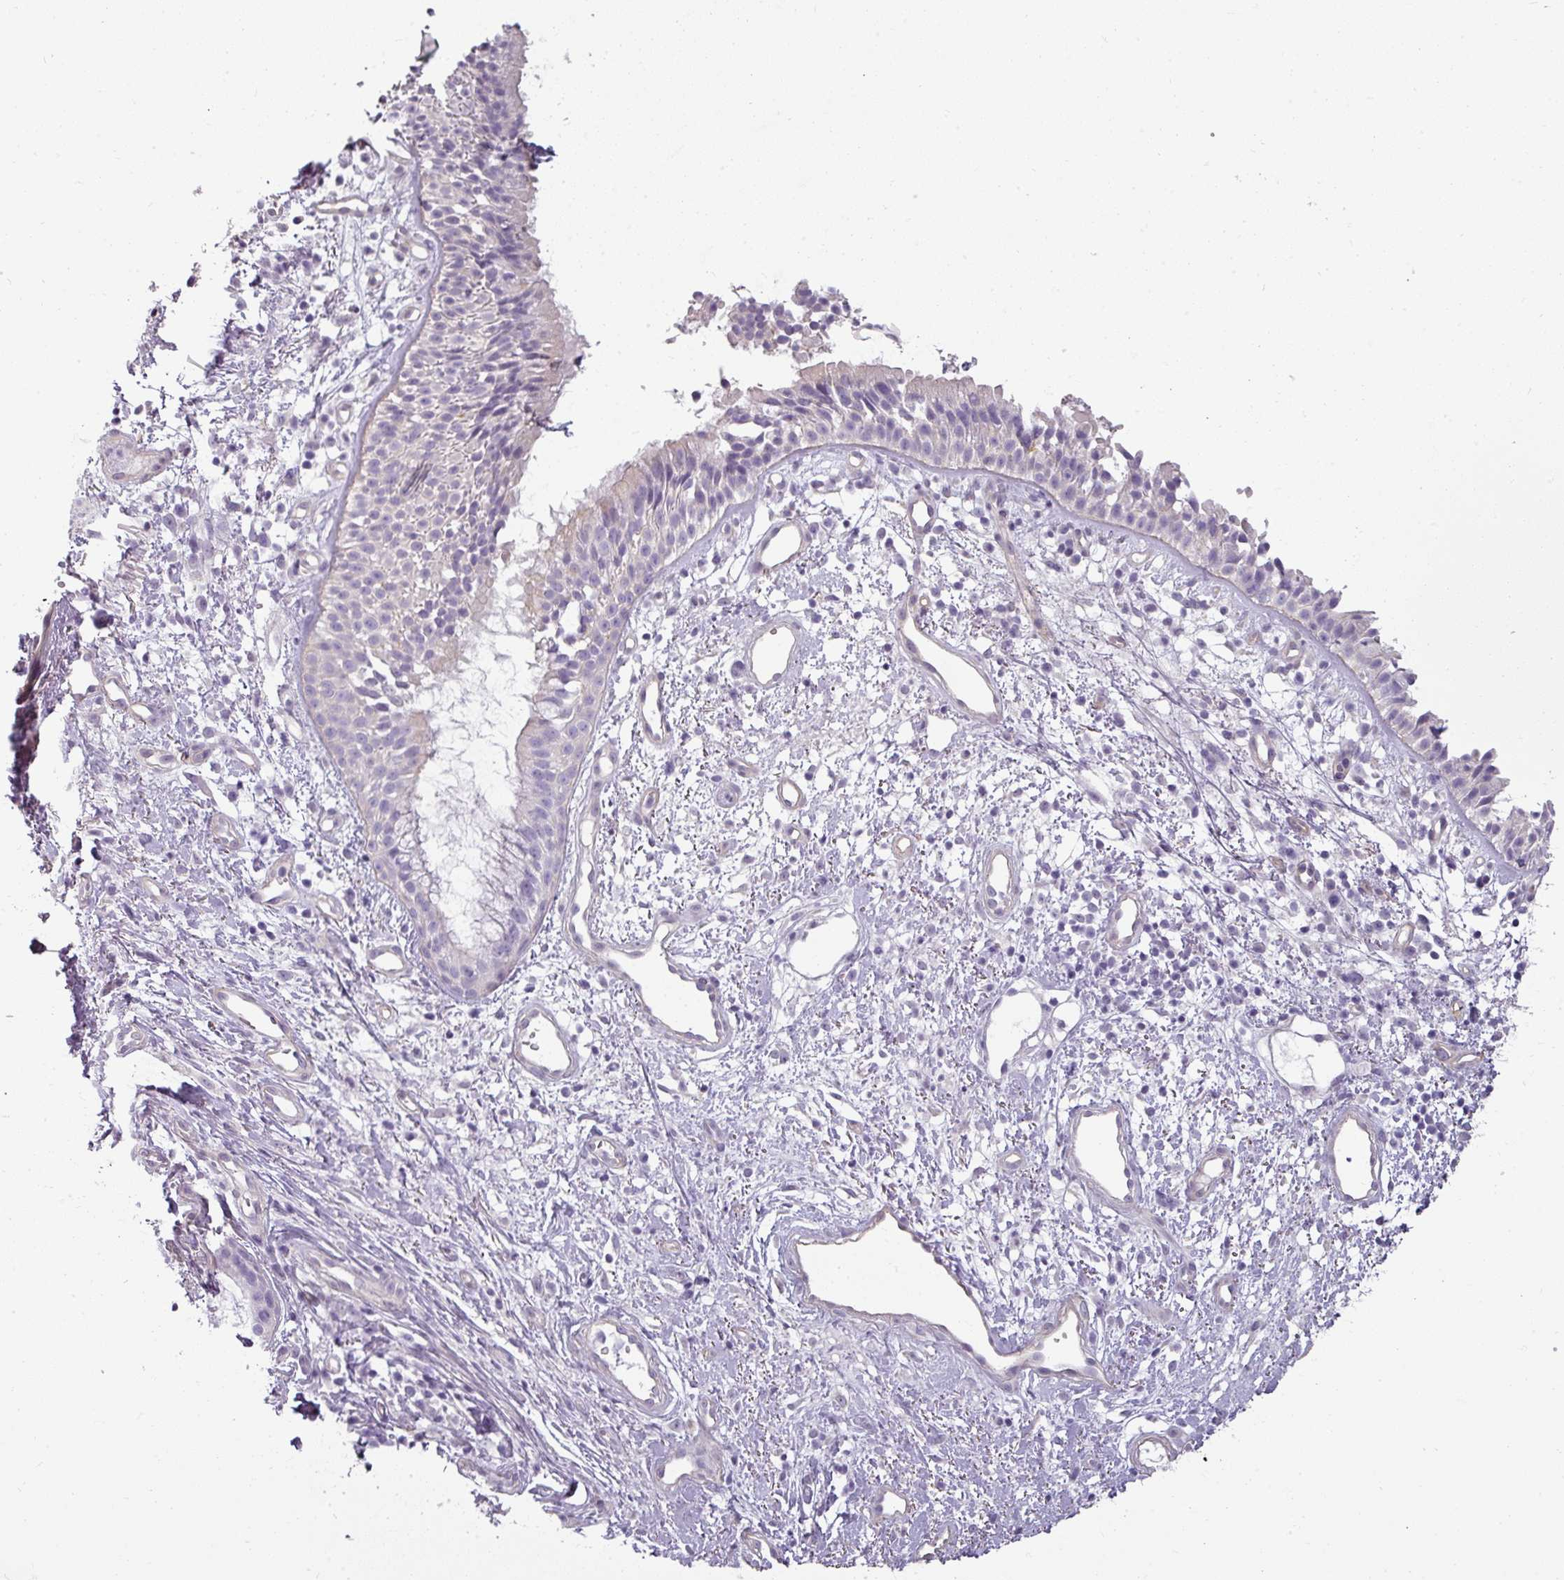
{"staining": {"intensity": "negative", "quantity": "none", "location": "none"}, "tissue": "nasopharynx", "cell_type": "Respiratory epithelial cells", "image_type": "normal", "snomed": [{"axis": "morphology", "description": "Normal tissue, NOS"}, {"axis": "topography", "description": "Cartilage tissue"}, {"axis": "topography", "description": "Nasopharynx"}, {"axis": "topography", "description": "Thyroid gland"}], "caption": "Normal nasopharynx was stained to show a protein in brown. There is no significant expression in respiratory epithelial cells. Brightfield microscopy of immunohistochemistry (IHC) stained with DAB (3,3'-diaminobenzidine) (brown) and hematoxylin (blue), captured at high magnification.", "gene": "ASB1", "patient": {"sex": "male", "age": 63}}